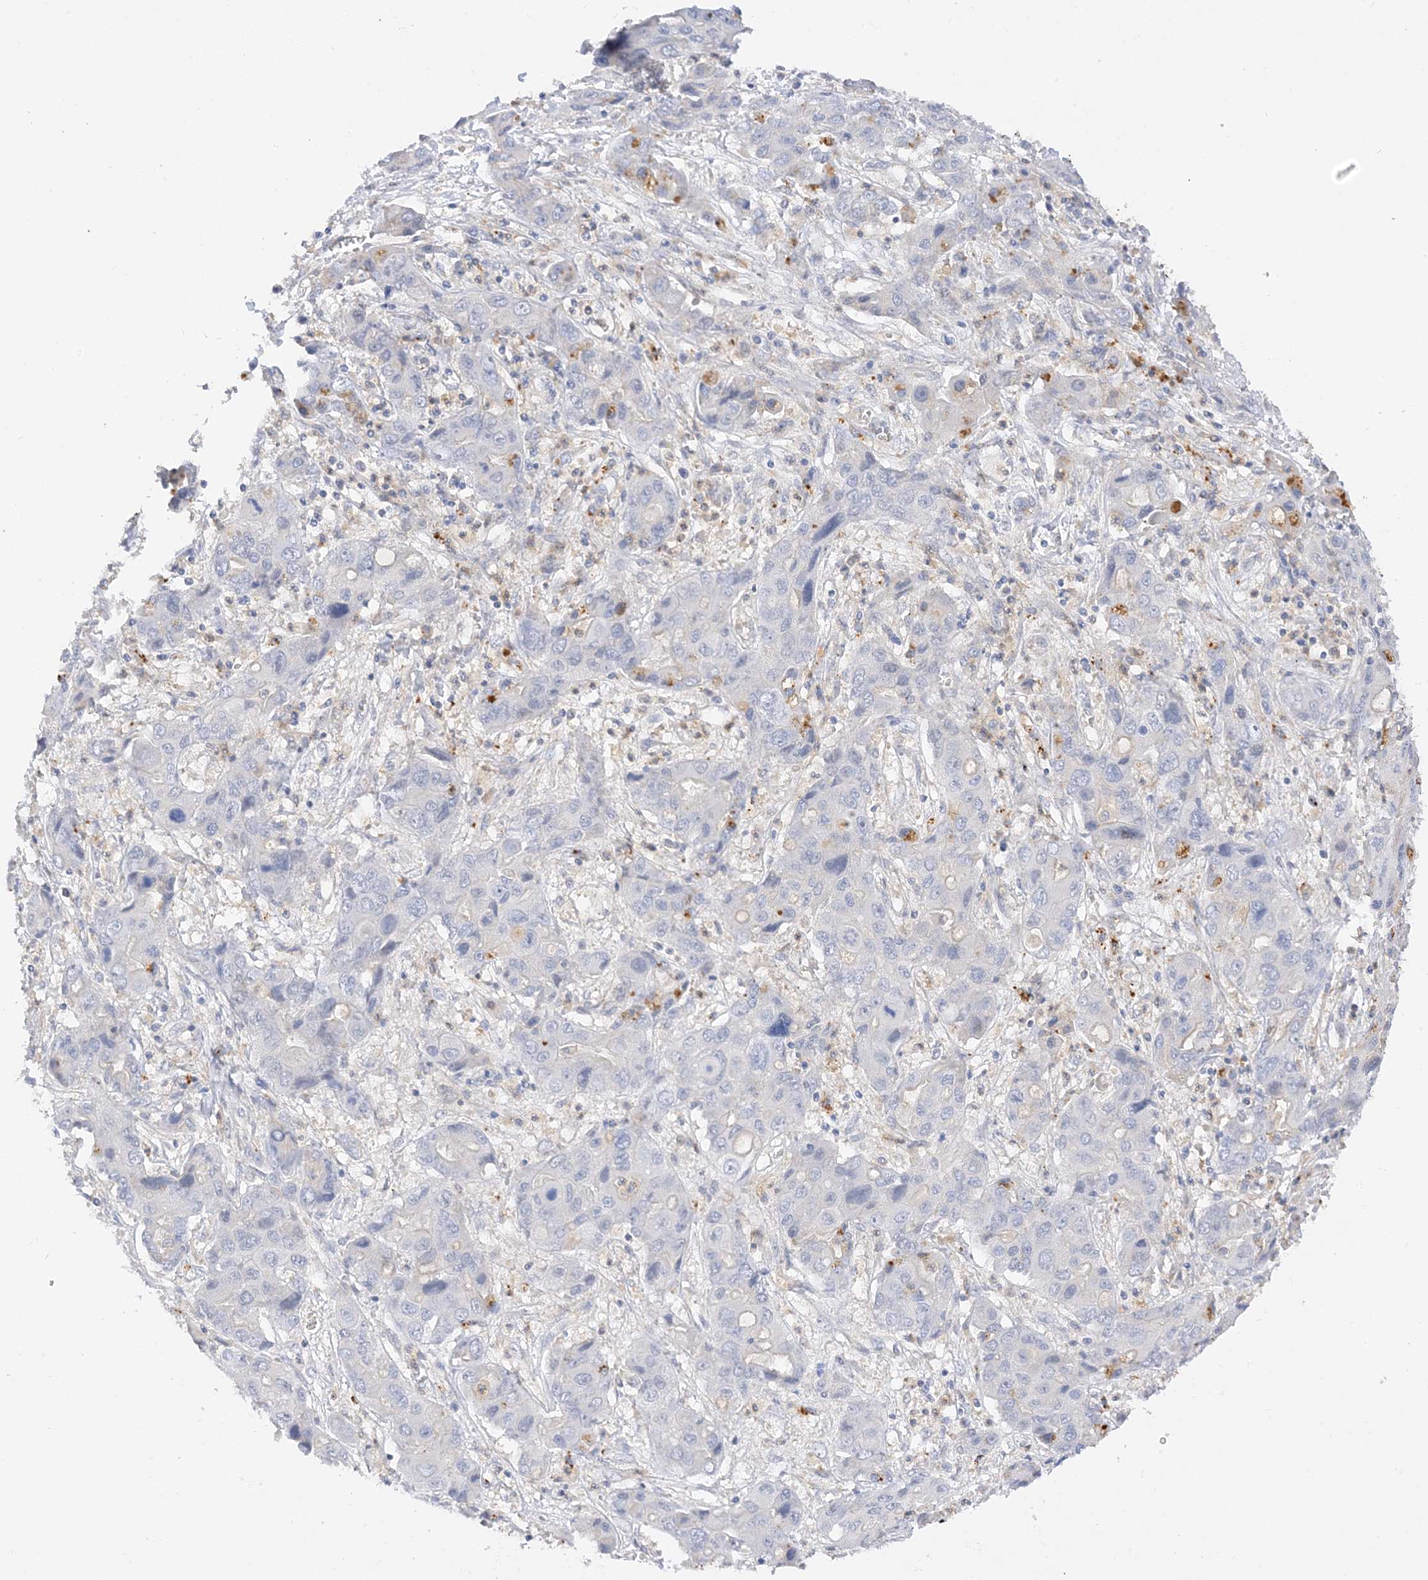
{"staining": {"intensity": "negative", "quantity": "none", "location": "none"}, "tissue": "liver cancer", "cell_type": "Tumor cells", "image_type": "cancer", "snomed": [{"axis": "morphology", "description": "Cholangiocarcinoma"}, {"axis": "topography", "description": "Liver"}], "caption": "There is no significant expression in tumor cells of cholangiocarcinoma (liver).", "gene": "ARV1", "patient": {"sex": "male", "age": 67}}